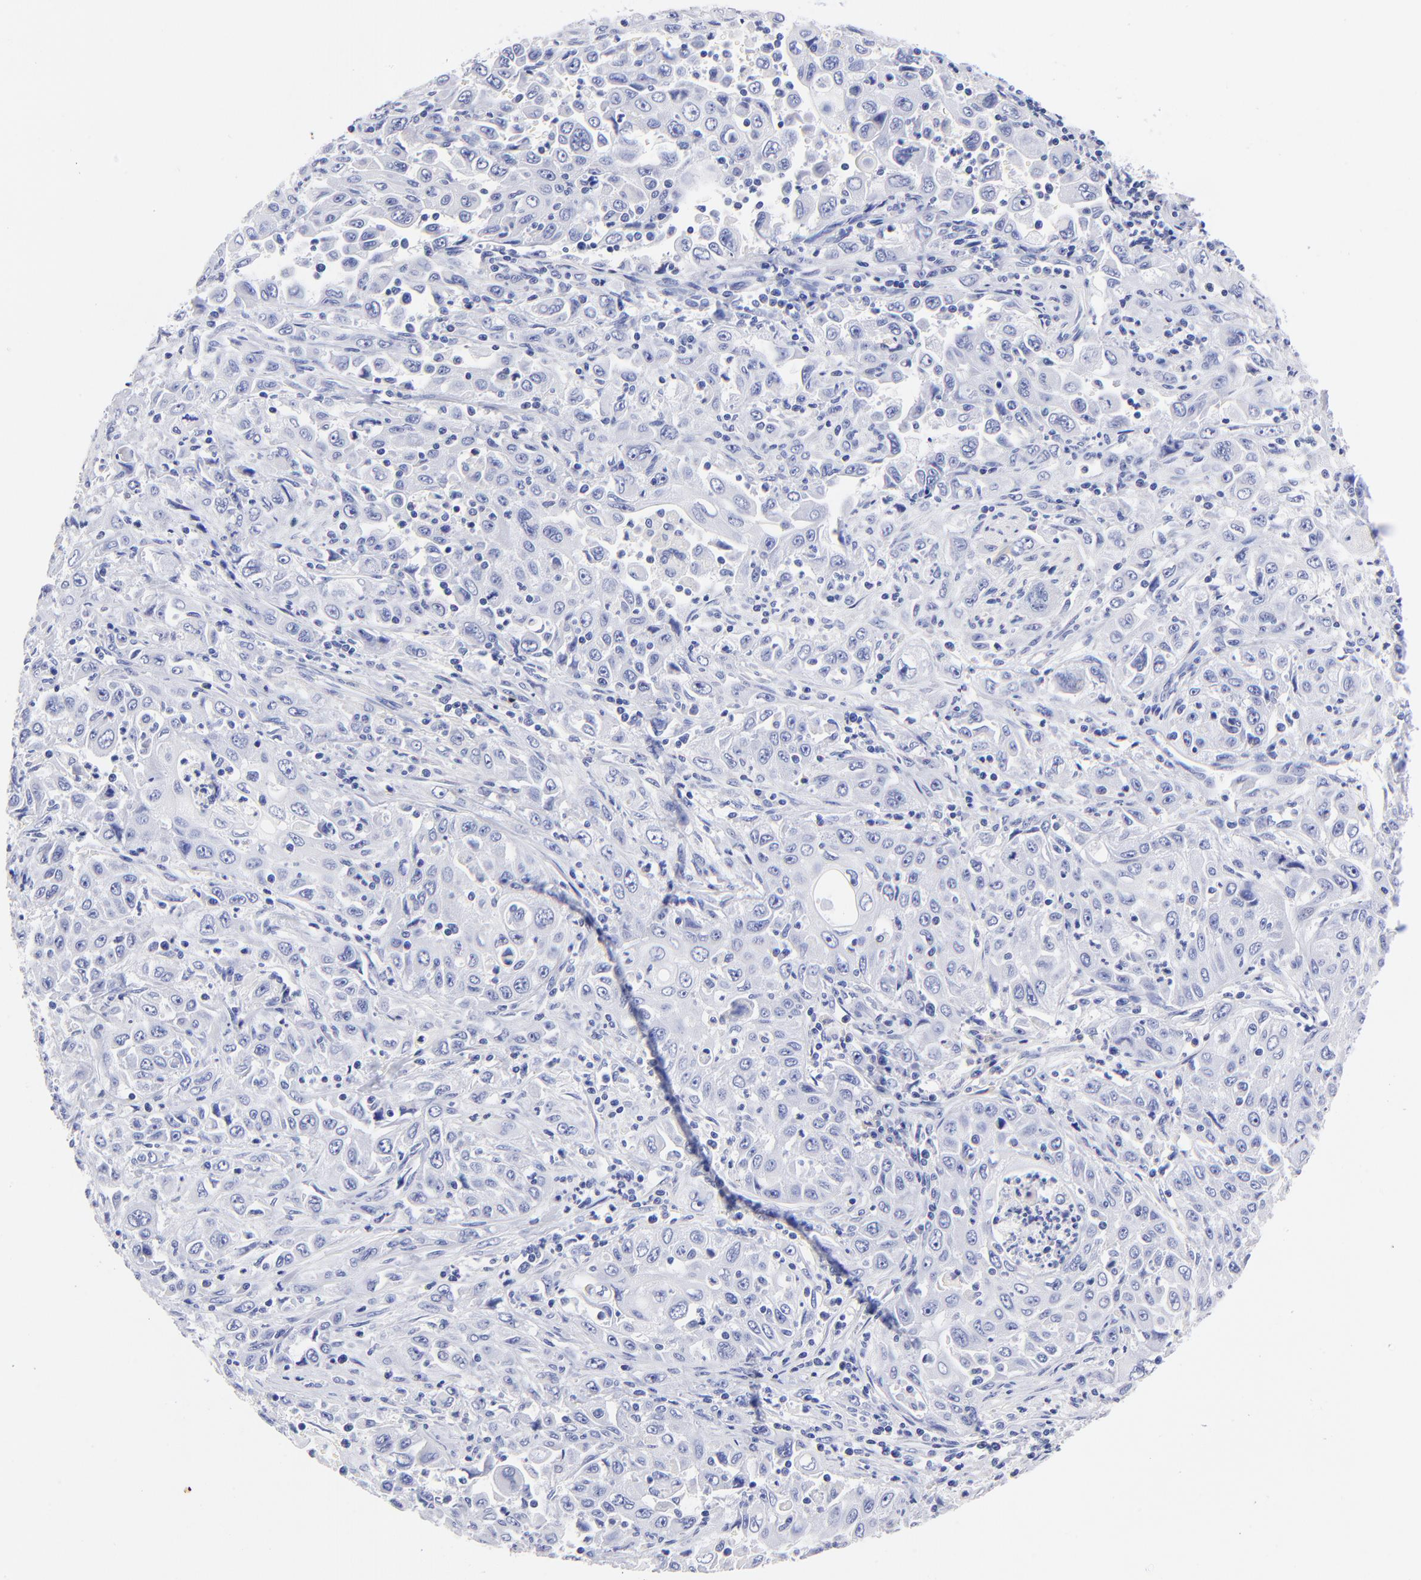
{"staining": {"intensity": "negative", "quantity": "none", "location": "none"}, "tissue": "pancreatic cancer", "cell_type": "Tumor cells", "image_type": "cancer", "snomed": [{"axis": "morphology", "description": "Adenocarcinoma, NOS"}, {"axis": "topography", "description": "Pancreas"}], "caption": "This micrograph is of adenocarcinoma (pancreatic) stained with immunohistochemistry (IHC) to label a protein in brown with the nuclei are counter-stained blue. There is no positivity in tumor cells.", "gene": "HORMAD2", "patient": {"sex": "male", "age": 70}}